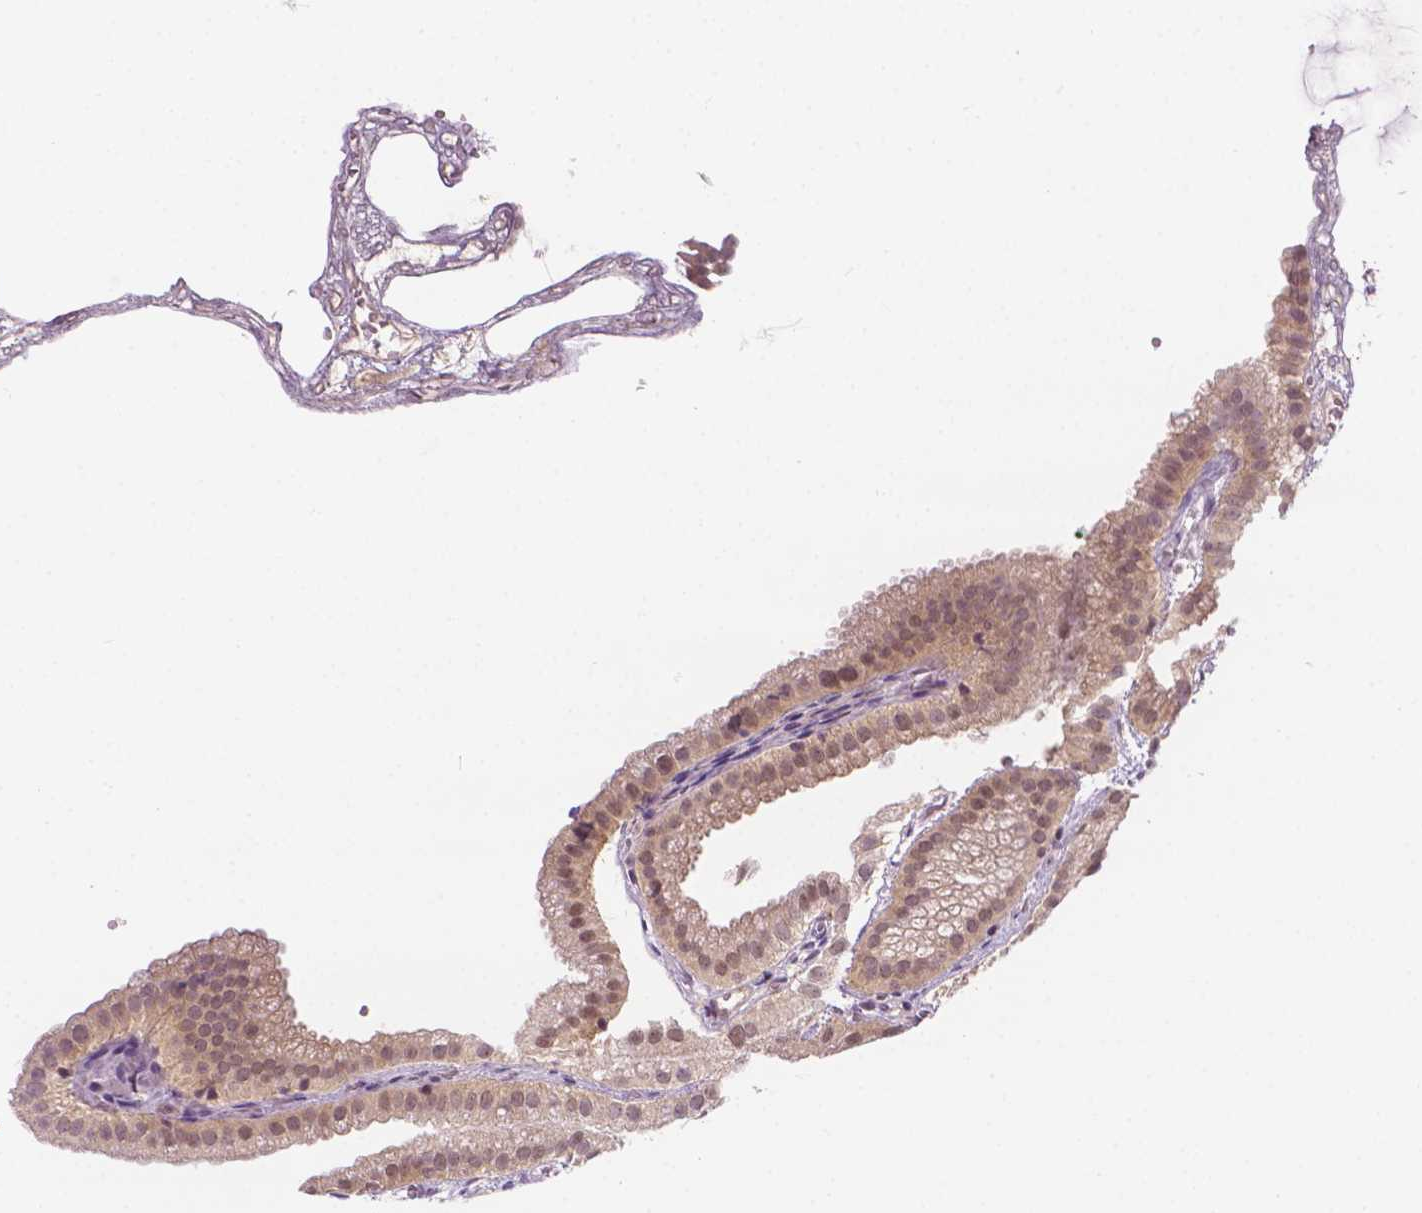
{"staining": {"intensity": "weak", "quantity": ">75%", "location": "cytoplasmic/membranous,nuclear"}, "tissue": "gallbladder", "cell_type": "Glandular cells", "image_type": "normal", "snomed": [{"axis": "morphology", "description": "Normal tissue, NOS"}, {"axis": "topography", "description": "Gallbladder"}], "caption": "Brown immunohistochemical staining in normal human gallbladder displays weak cytoplasmic/membranous,nuclear positivity in about >75% of glandular cells. (DAB IHC with brightfield microscopy, high magnification).", "gene": "ERF", "patient": {"sex": "female", "age": 63}}